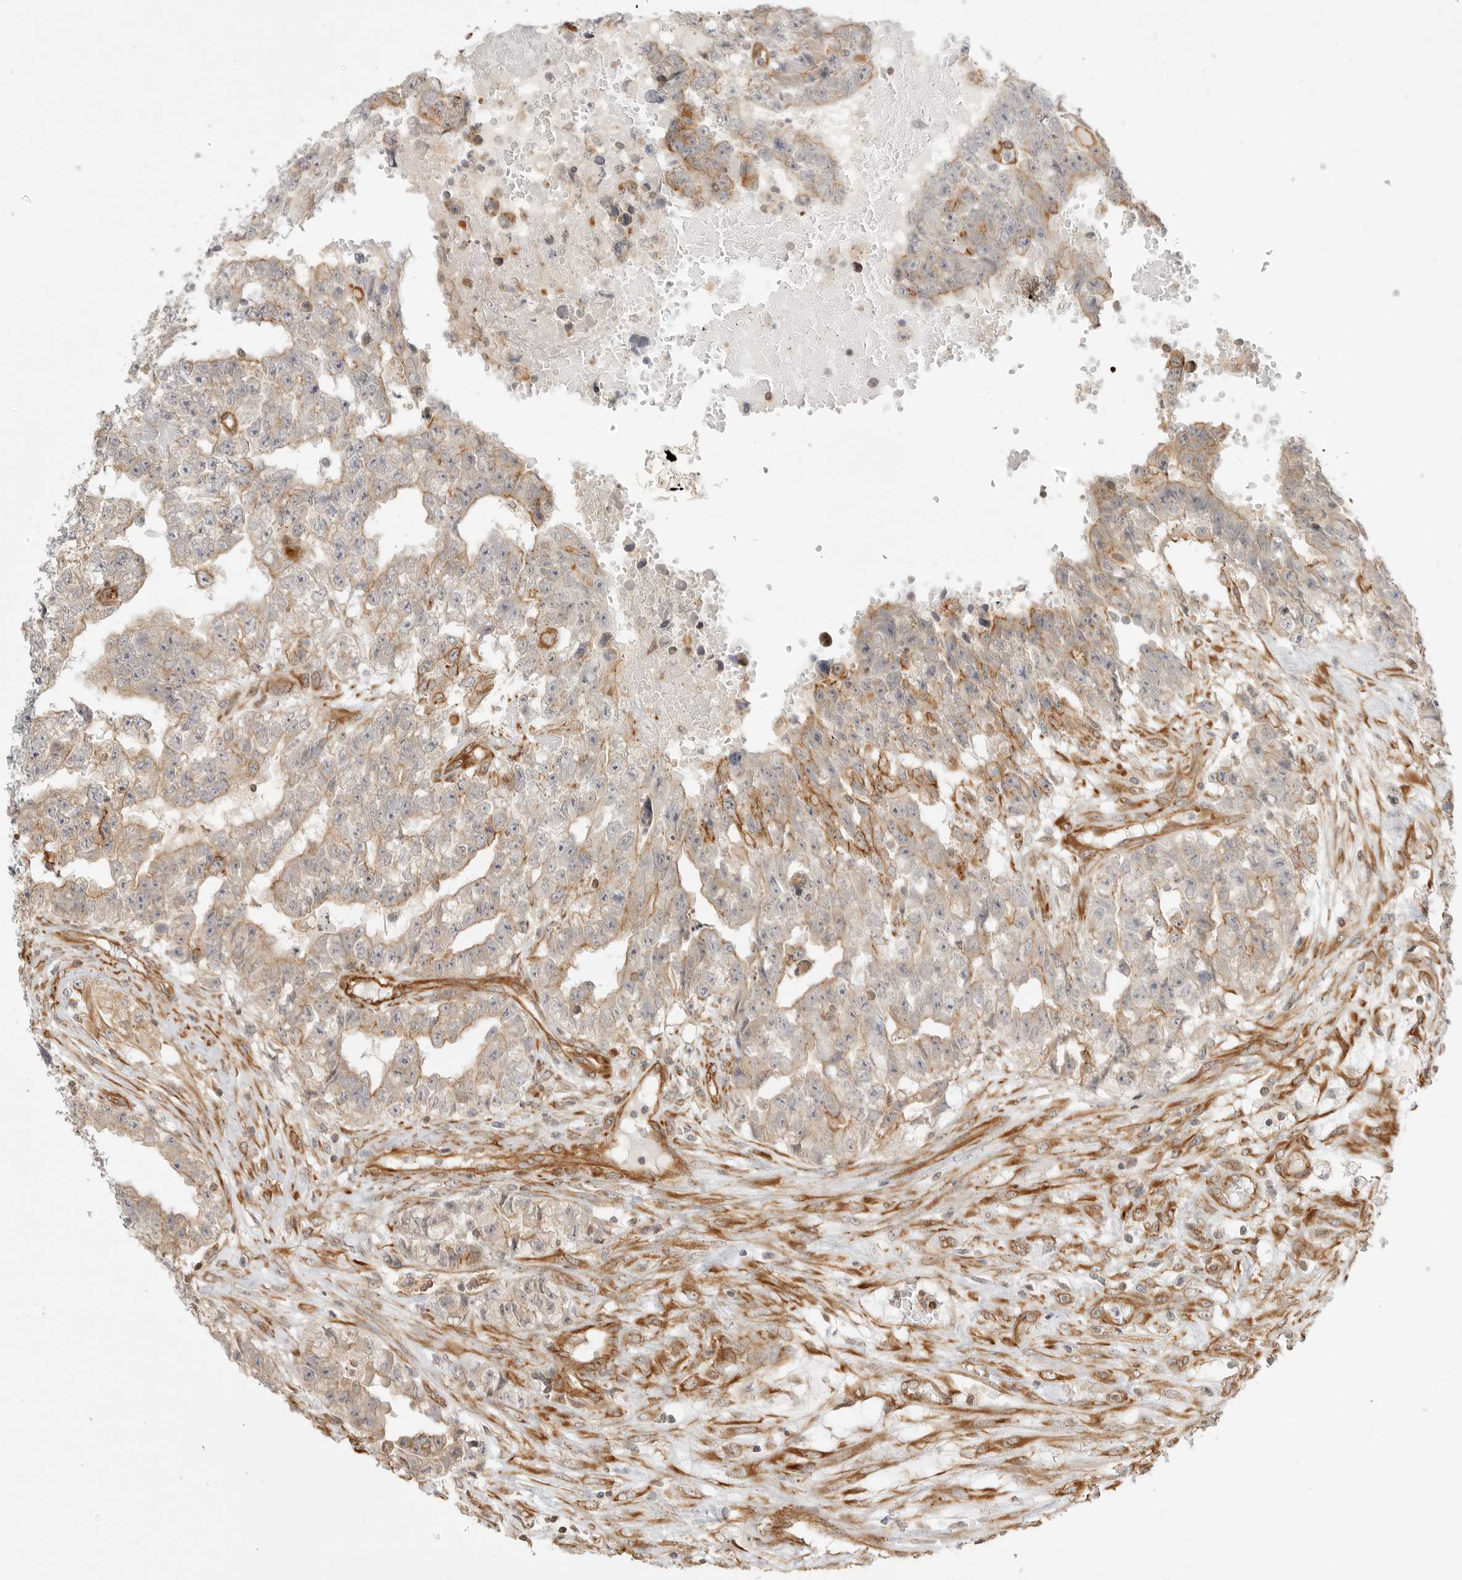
{"staining": {"intensity": "weak", "quantity": "<25%", "location": "cytoplasmic/membranous"}, "tissue": "testis cancer", "cell_type": "Tumor cells", "image_type": "cancer", "snomed": [{"axis": "morphology", "description": "Carcinoma, Embryonal, NOS"}, {"axis": "topography", "description": "Testis"}], "caption": "Tumor cells are negative for protein expression in human testis cancer (embryonal carcinoma).", "gene": "ATOH7", "patient": {"sex": "male", "age": 25}}